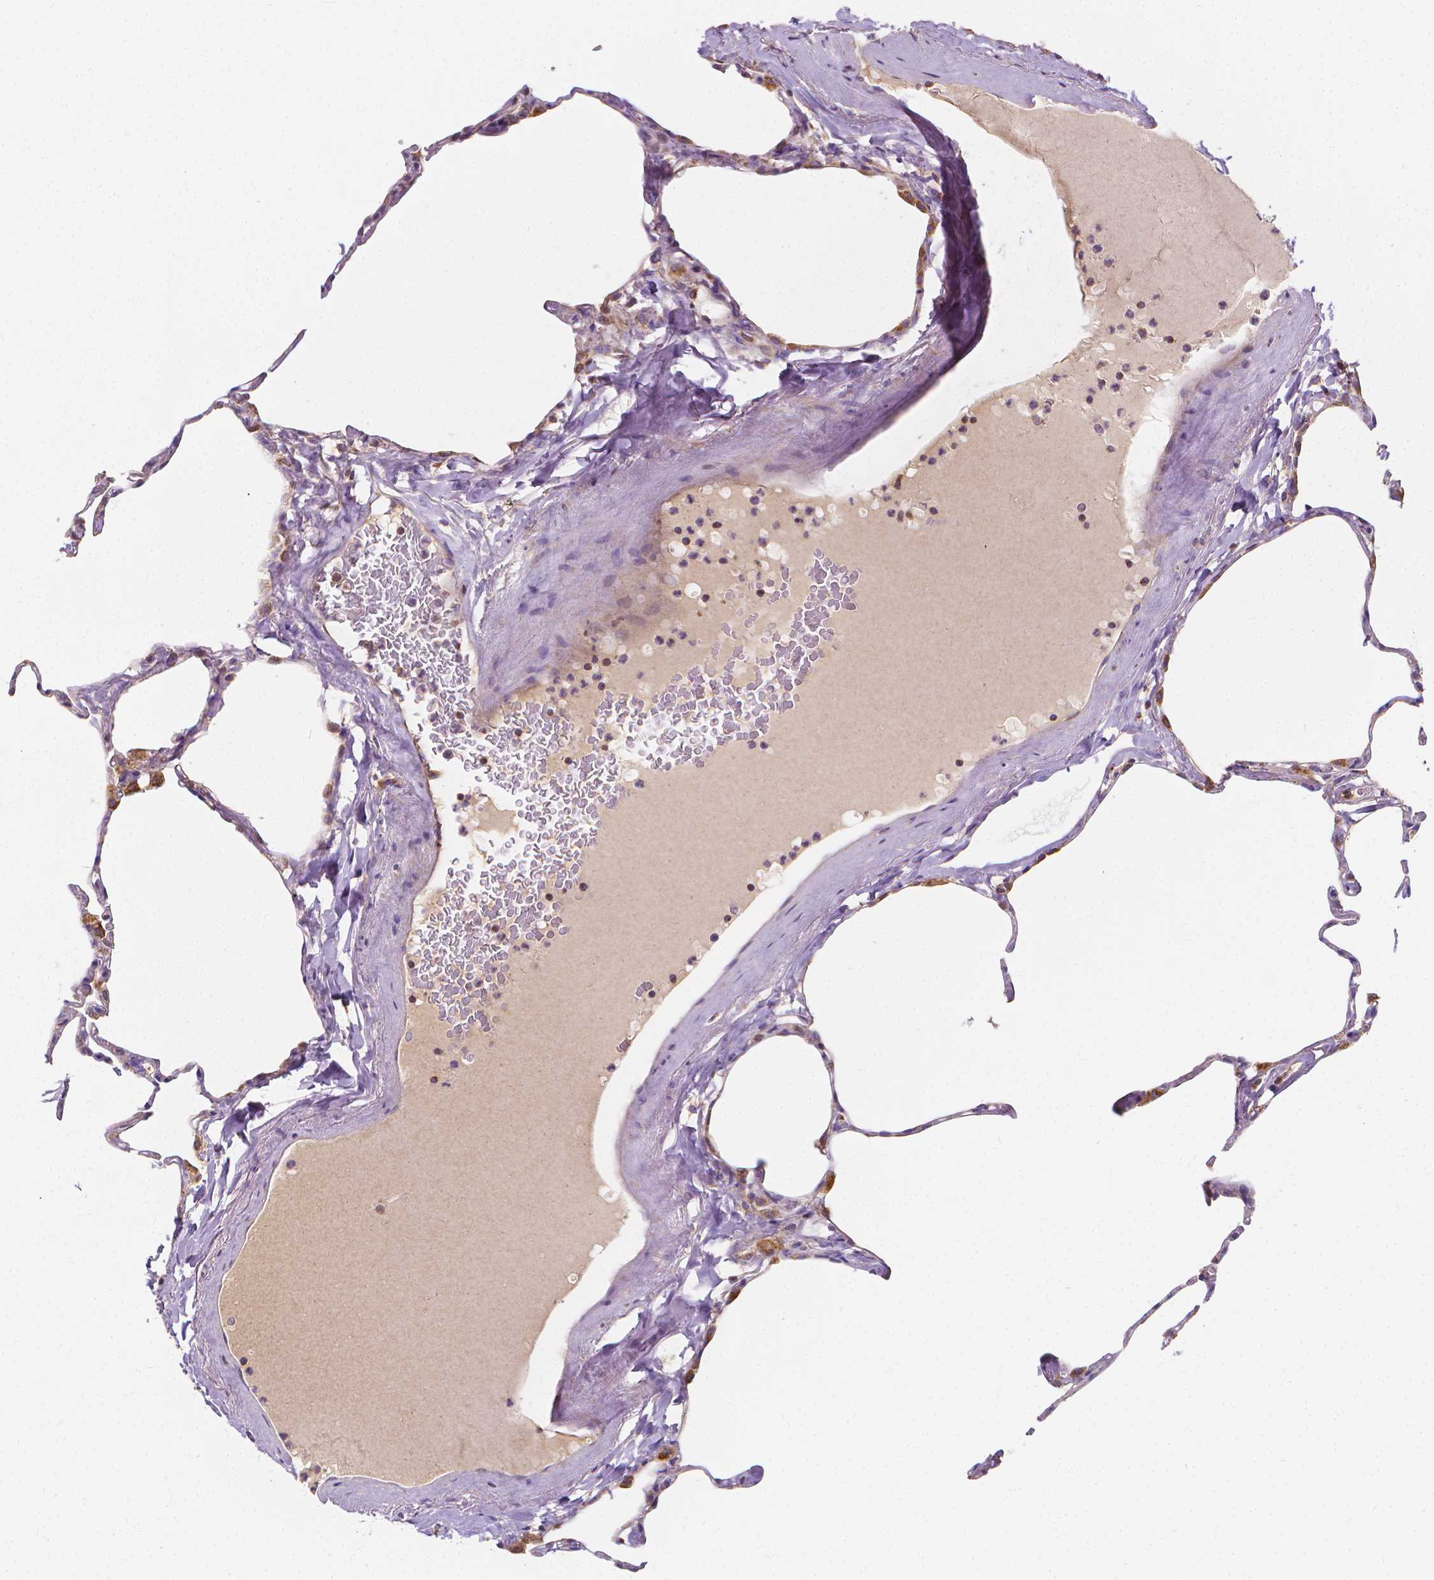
{"staining": {"intensity": "moderate", "quantity": "<25%", "location": "cytoplasmic/membranous"}, "tissue": "lung", "cell_type": "Alveolar cells", "image_type": "normal", "snomed": [{"axis": "morphology", "description": "Normal tissue, NOS"}, {"axis": "topography", "description": "Lung"}], "caption": "Immunohistochemical staining of unremarkable human lung demonstrates low levels of moderate cytoplasmic/membranous positivity in approximately <25% of alveolar cells.", "gene": "SNCAIP", "patient": {"sex": "male", "age": 65}}